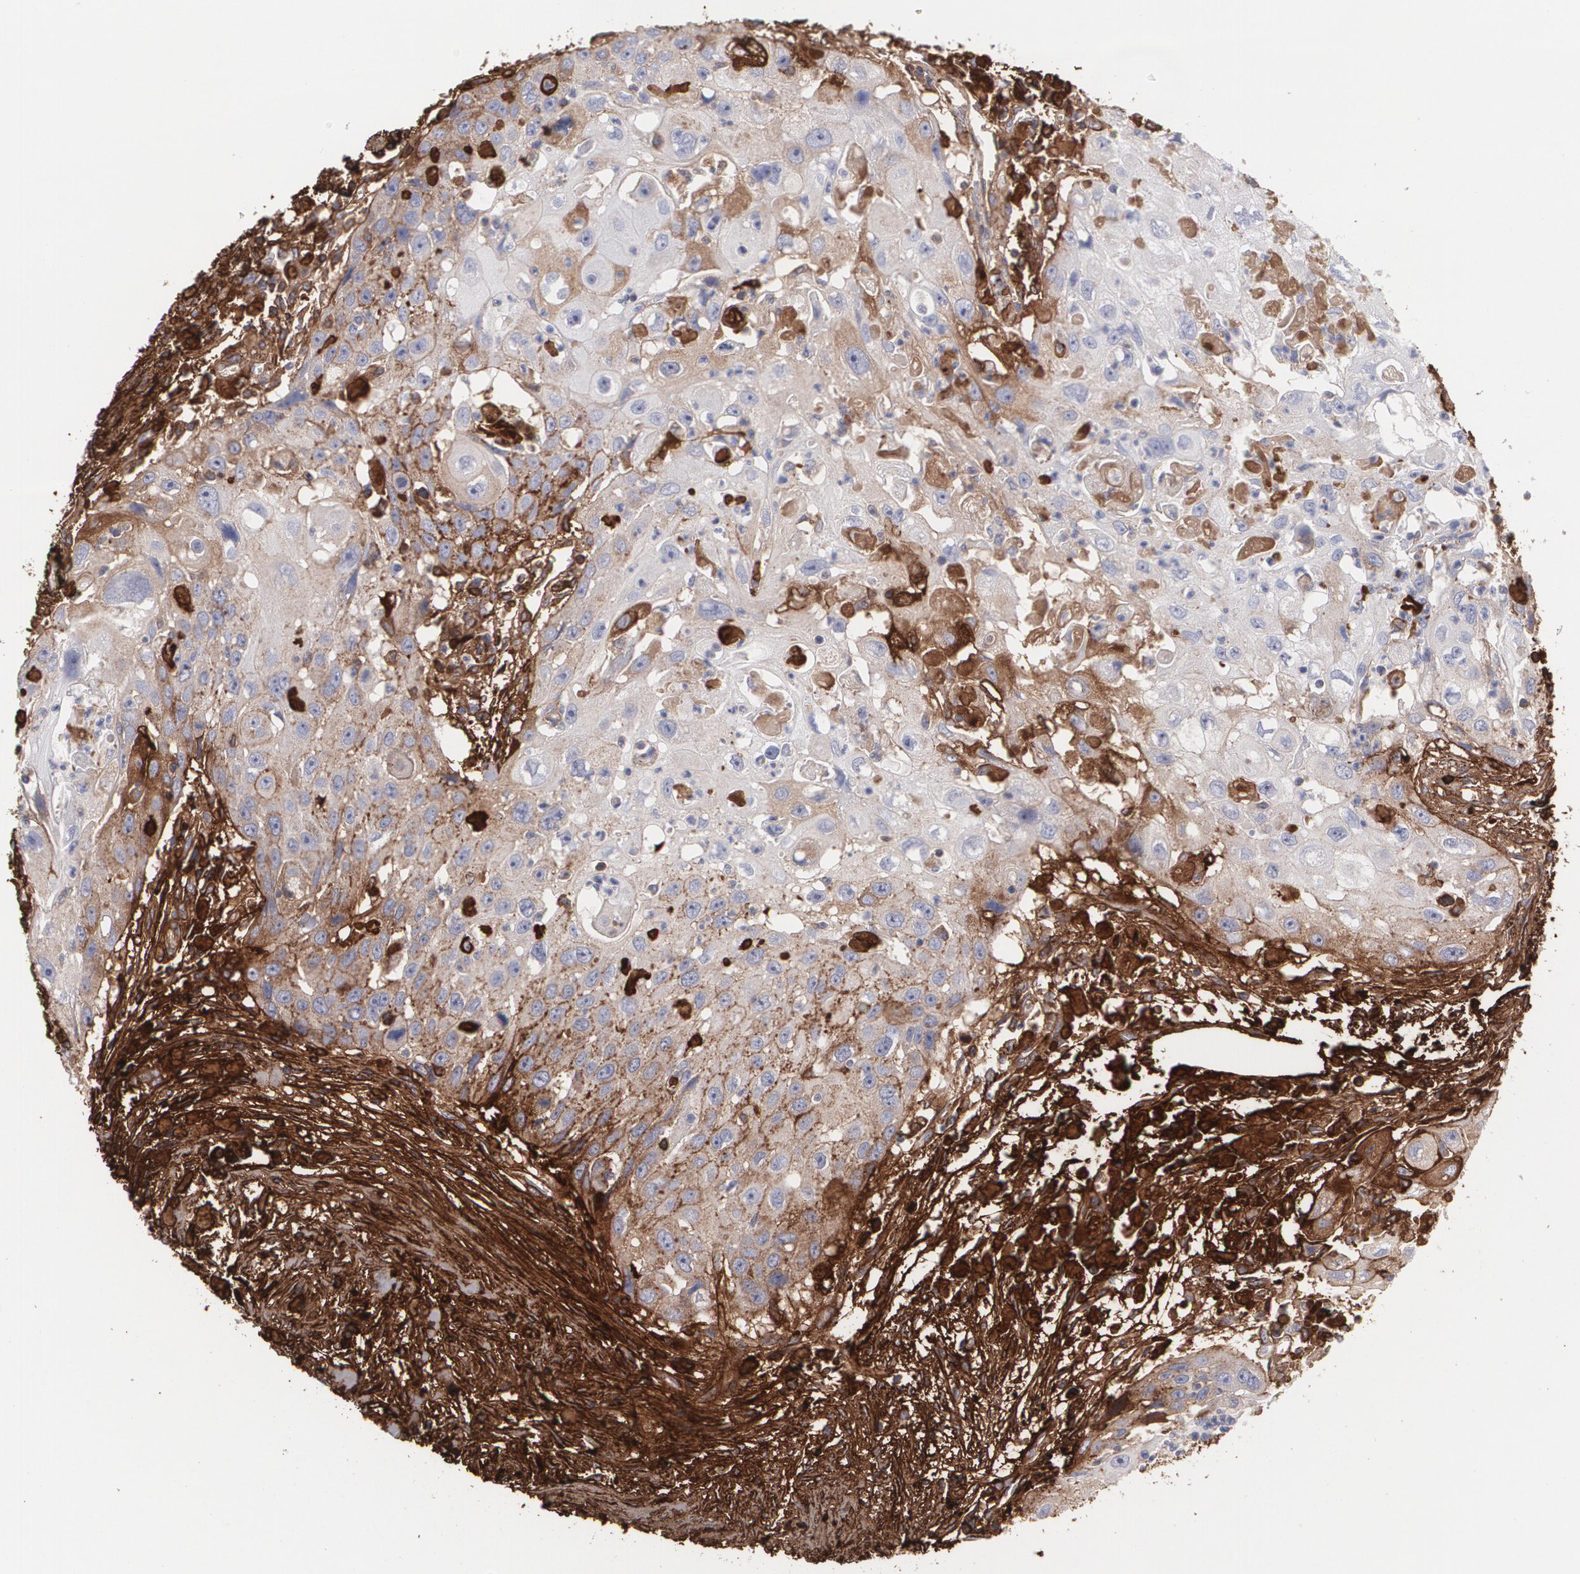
{"staining": {"intensity": "moderate", "quantity": "25%-75%", "location": "cytoplasmic/membranous"}, "tissue": "head and neck cancer", "cell_type": "Tumor cells", "image_type": "cancer", "snomed": [{"axis": "morphology", "description": "Squamous cell carcinoma, NOS"}, {"axis": "topography", "description": "Head-Neck"}], "caption": "A brown stain shows moderate cytoplasmic/membranous staining of a protein in squamous cell carcinoma (head and neck) tumor cells.", "gene": "FBLN1", "patient": {"sex": "male", "age": 64}}